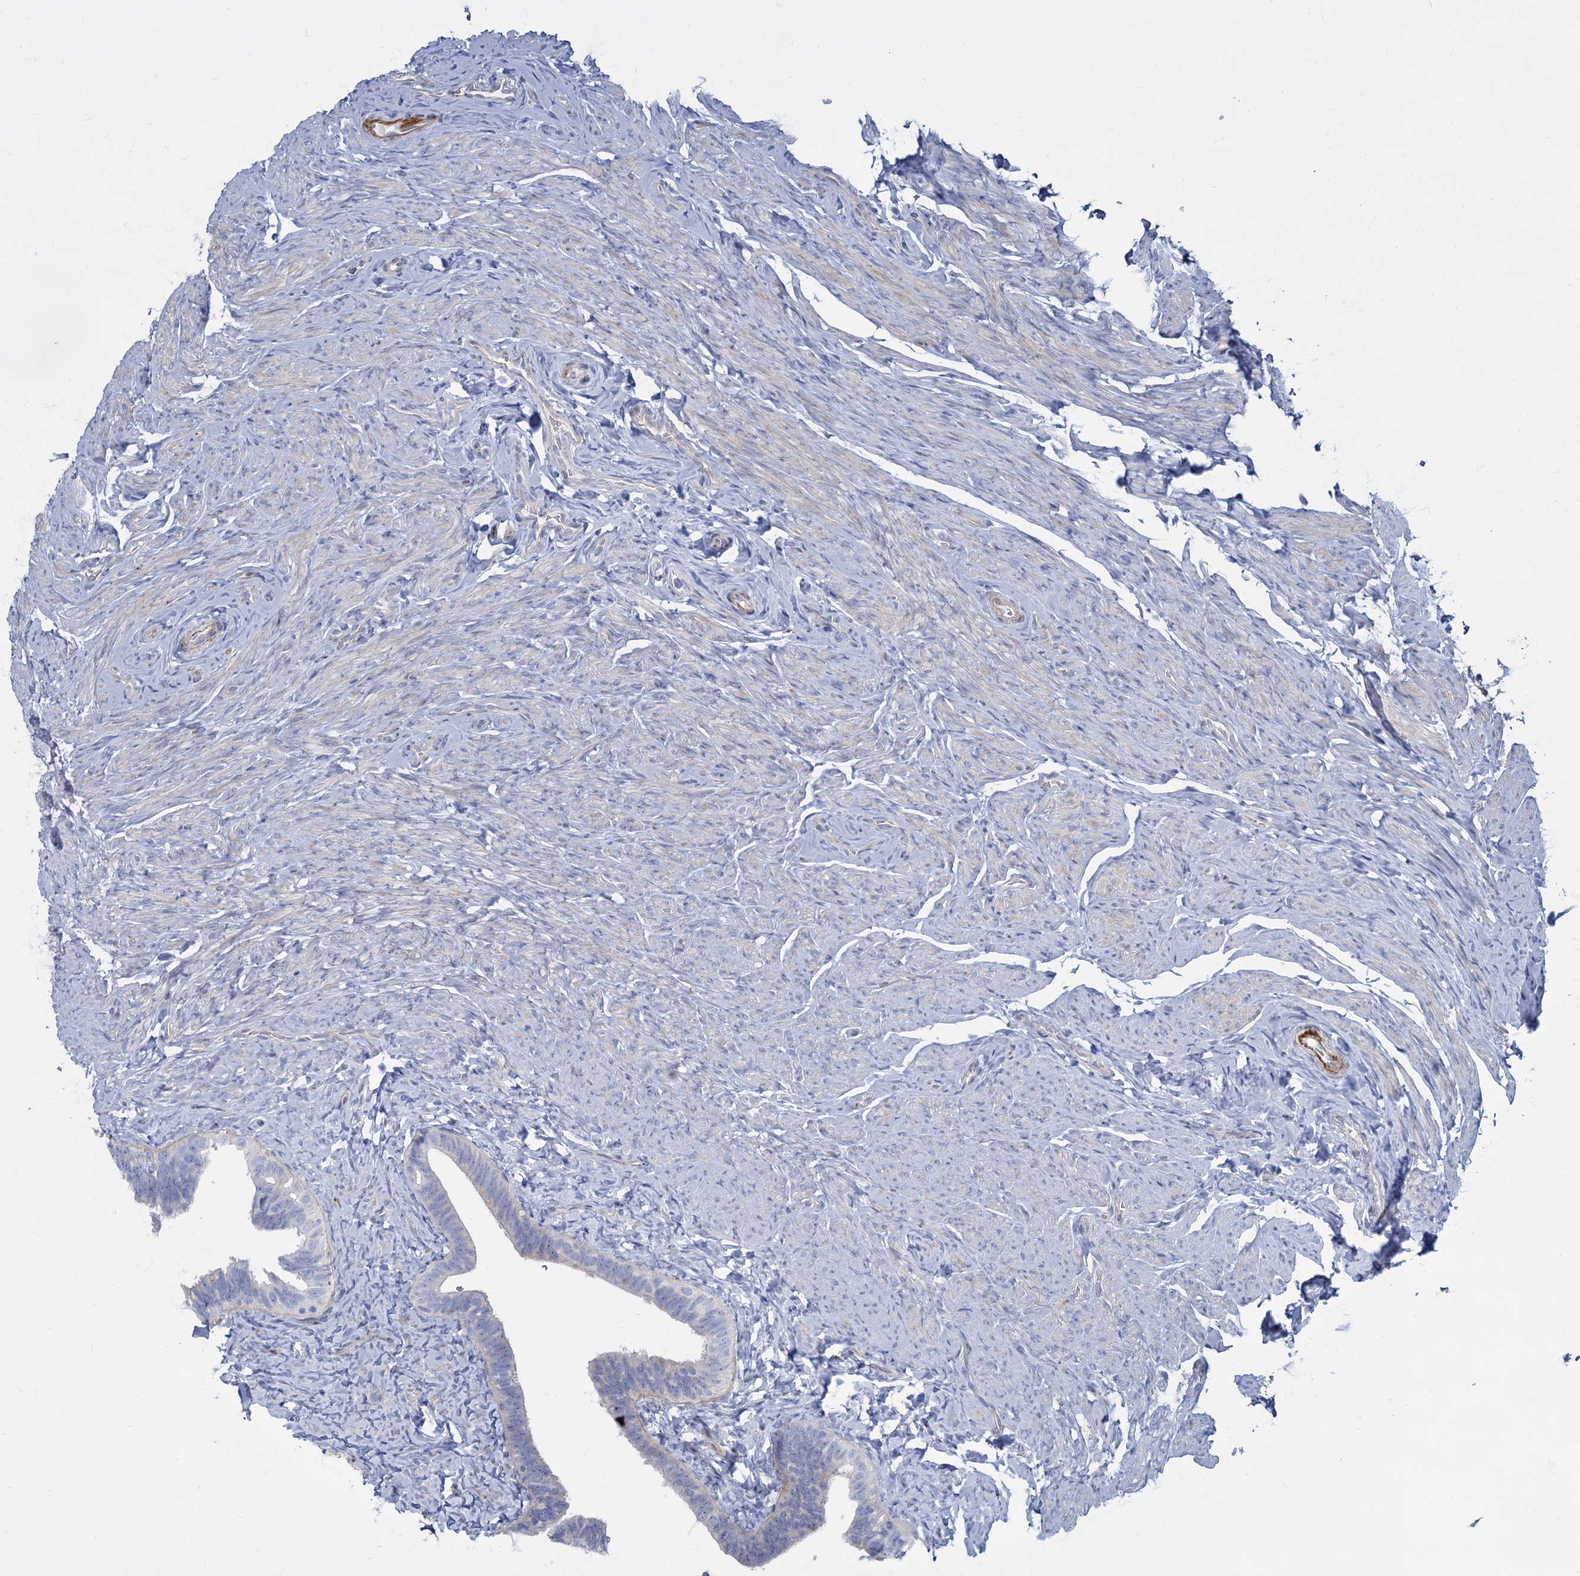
{"staining": {"intensity": "negative", "quantity": "none", "location": "none"}, "tissue": "fallopian tube", "cell_type": "Glandular cells", "image_type": "normal", "snomed": [{"axis": "morphology", "description": "Normal tissue, NOS"}, {"axis": "topography", "description": "Fallopian tube"}], "caption": "Immunohistochemical staining of benign human fallopian tube displays no significant positivity in glandular cells.", "gene": "TRIM77", "patient": {"sex": "female", "age": 39}}